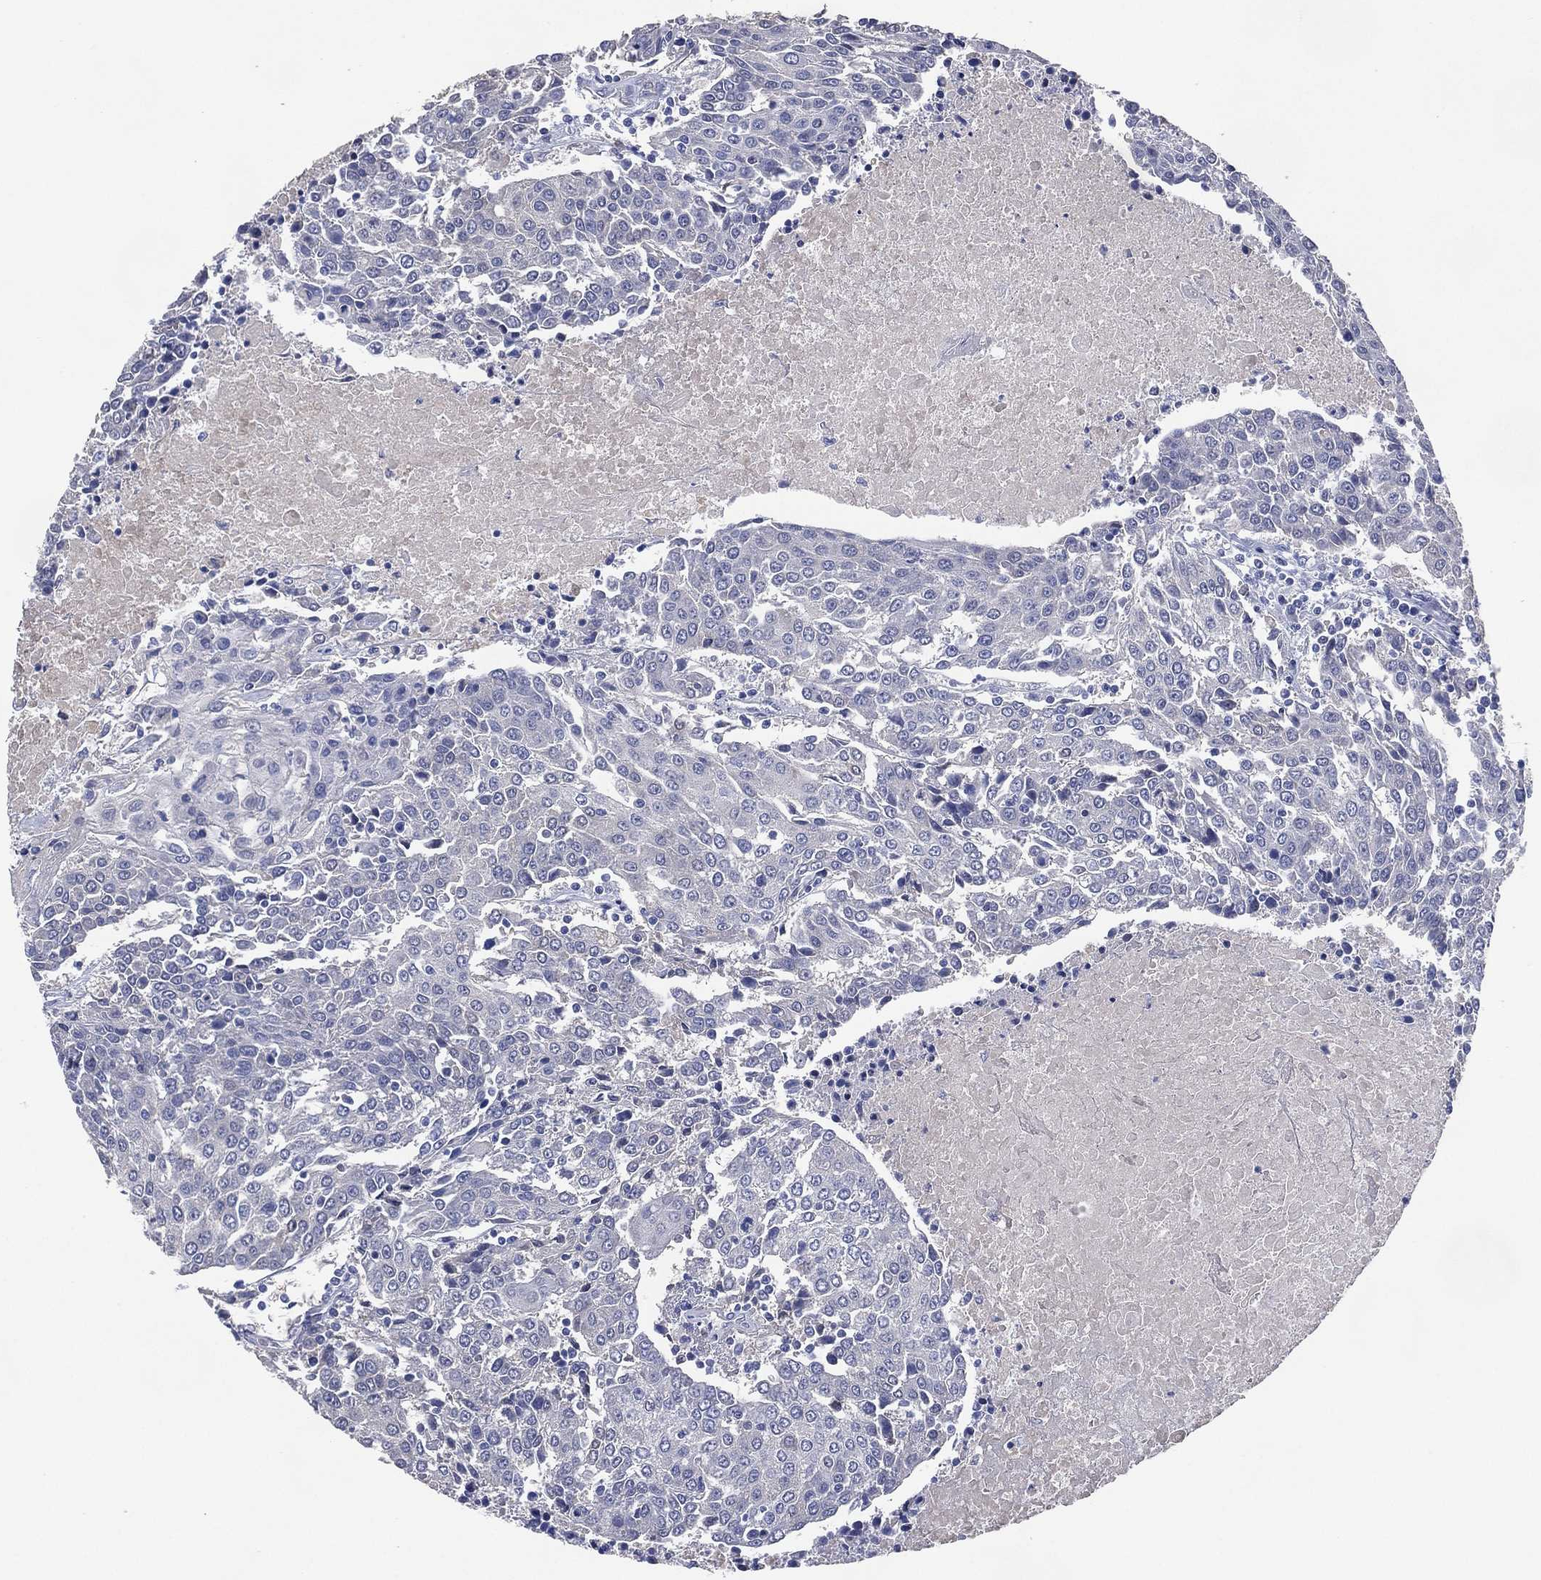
{"staining": {"intensity": "negative", "quantity": "none", "location": "none"}, "tissue": "urothelial cancer", "cell_type": "Tumor cells", "image_type": "cancer", "snomed": [{"axis": "morphology", "description": "Urothelial carcinoma, High grade"}, {"axis": "topography", "description": "Urinary bladder"}], "caption": "Protein analysis of urothelial cancer shows no significant staining in tumor cells.", "gene": "AK1", "patient": {"sex": "female", "age": 85}}